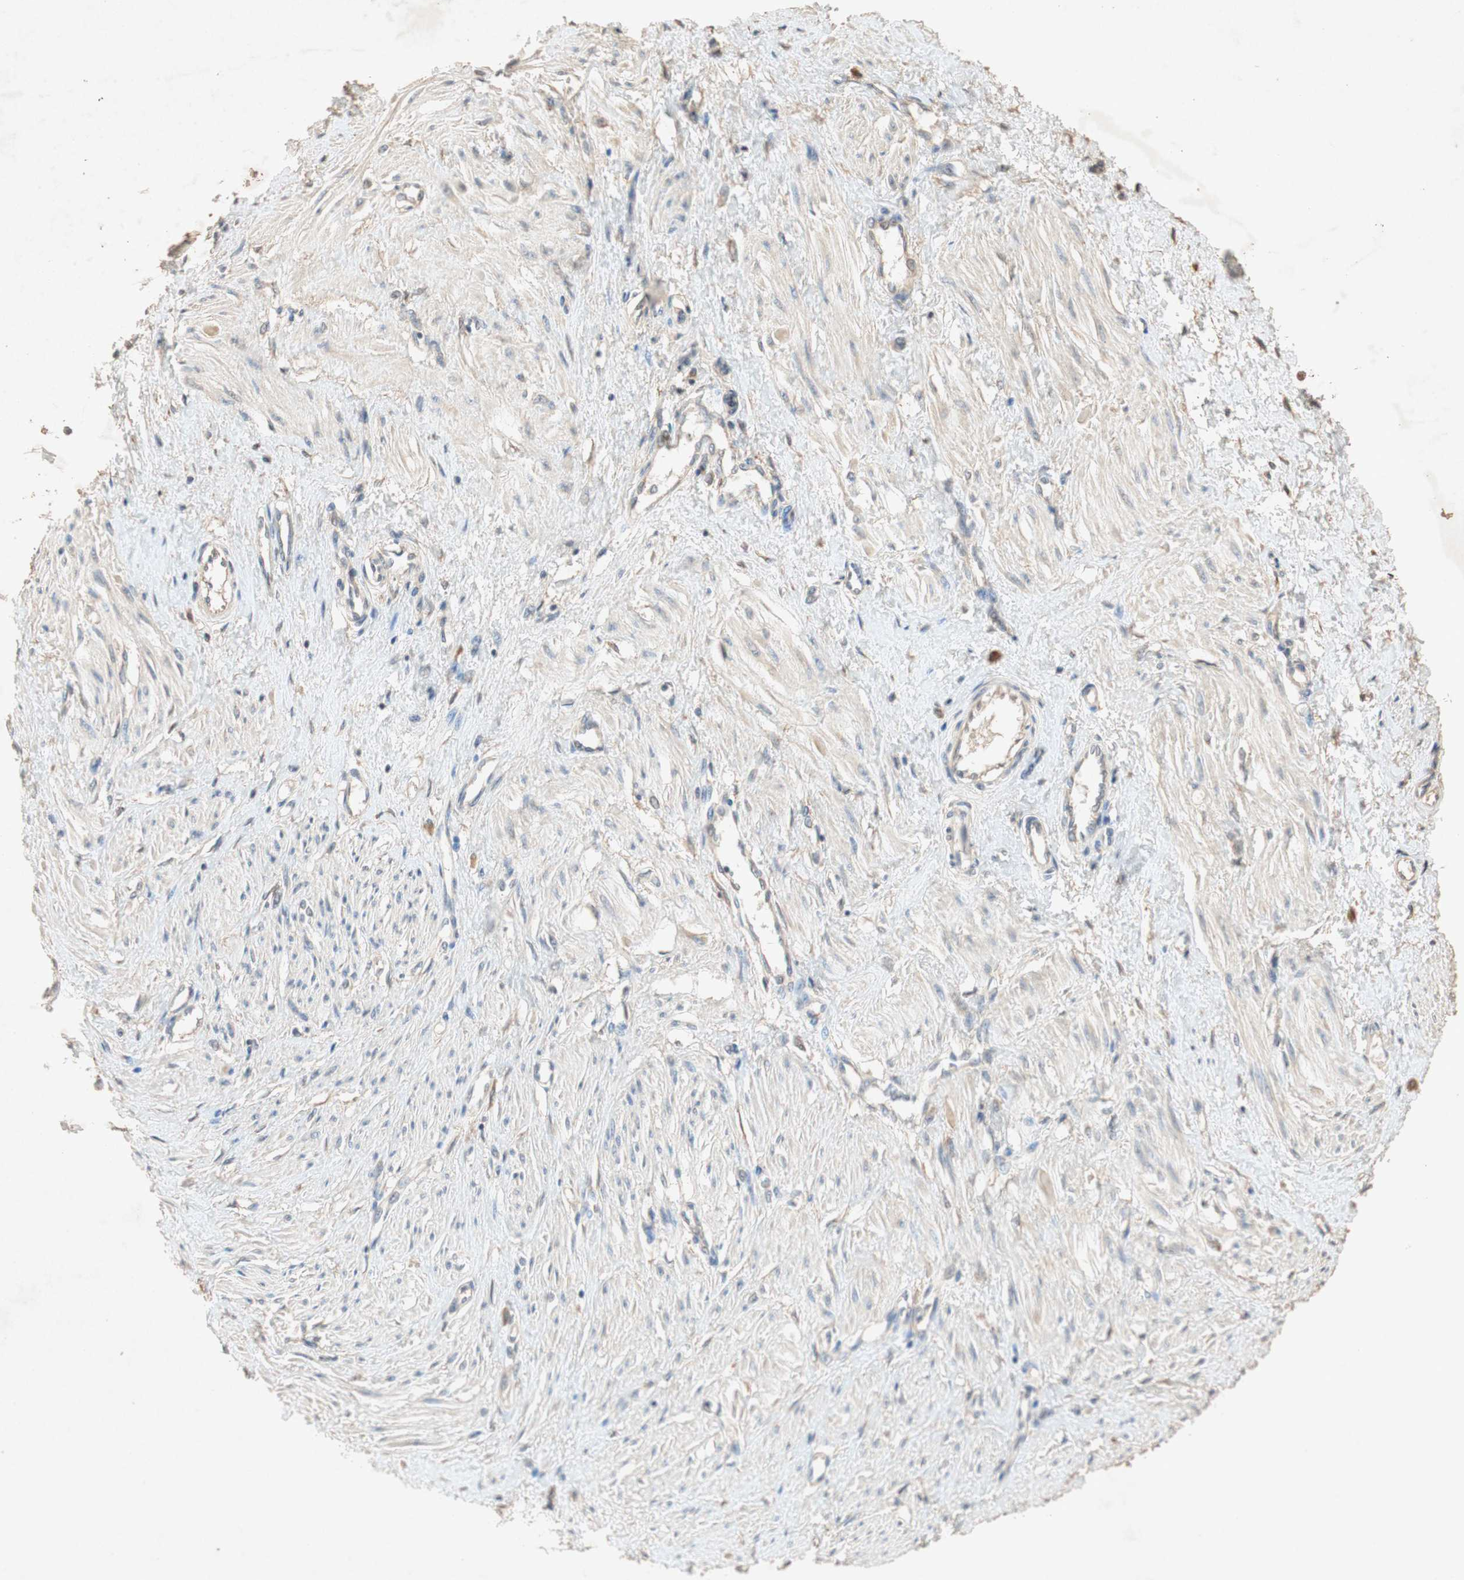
{"staining": {"intensity": "weak", "quantity": "<25%", "location": "cytoplasmic/membranous"}, "tissue": "smooth muscle", "cell_type": "Smooth muscle cells", "image_type": "normal", "snomed": [{"axis": "morphology", "description": "Normal tissue, NOS"}, {"axis": "topography", "description": "Smooth muscle"}, {"axis": "topography", "description": "Uterus"}], "caption": "Immunohistochemical staining of unremarkable human smooth muscle displays no significant expression in smooth muscle cells.", "gene": "TUBB", "patient": {"sex": "female", "age": 39}}